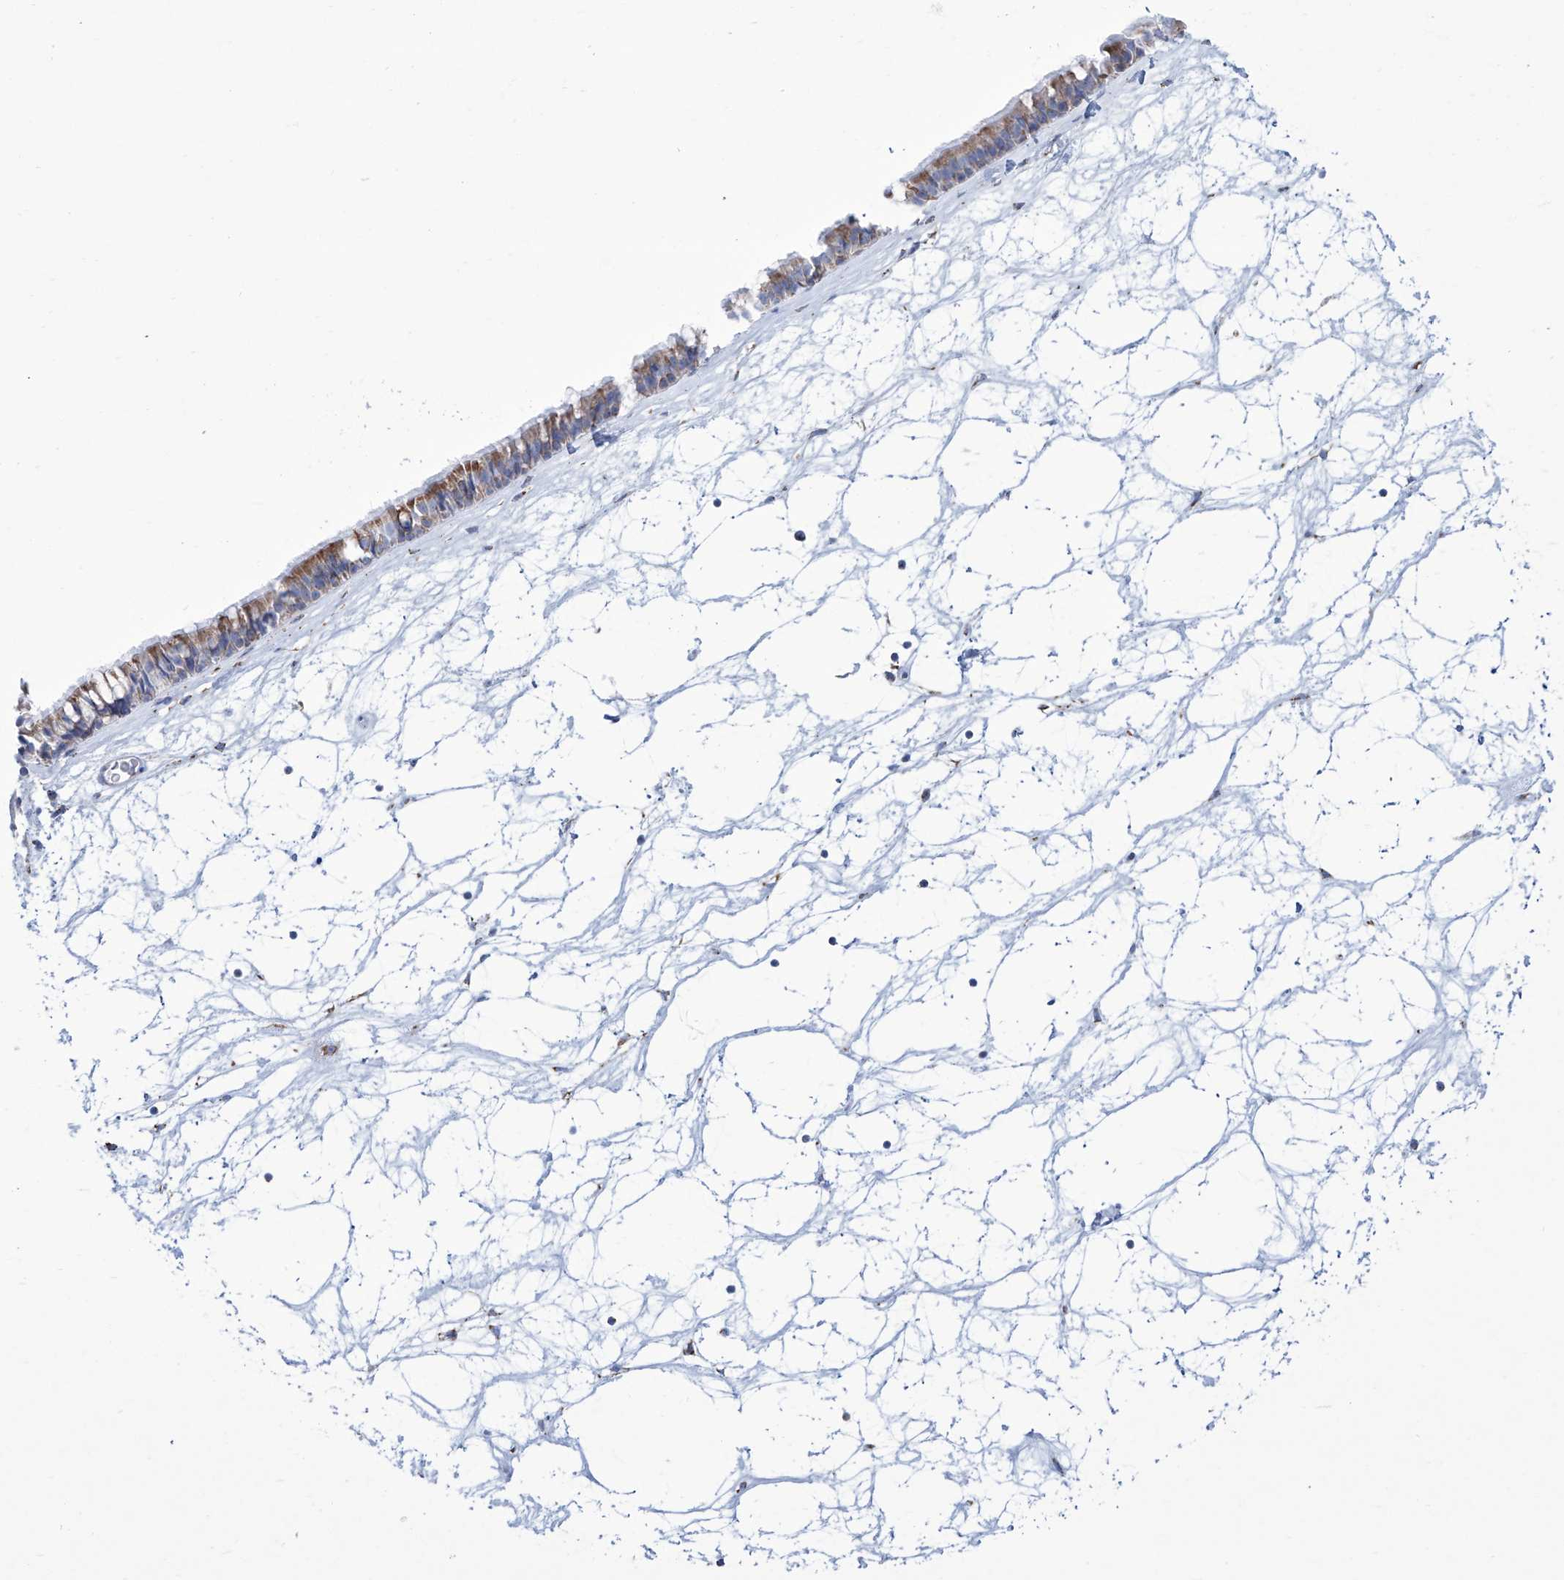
{"staining": {"intensity": "moderate", "quantity": "25%-75%", "location": "cytoplasmic/membranous"}, "tissue": "nasopharynx", "cell_type": "Respiratory epithelial cells", "image_type": "normal", "snomed": [{"axis": "morphology", "description": "Normal tissue, NOS"}, {"axis": "topography", "description": "Nasopharynx"}], "caption": "Immunohistochemistry histopathology image of normal human nasopharynx stained for a protein (brown), which shows medium levels of moderate cytoplasmic/membranous expression in approximately 25%-75% of respiratory epithelial cells.", "gene": "ALDH6A1", "patient": {"sex": "male", "age": 64}}